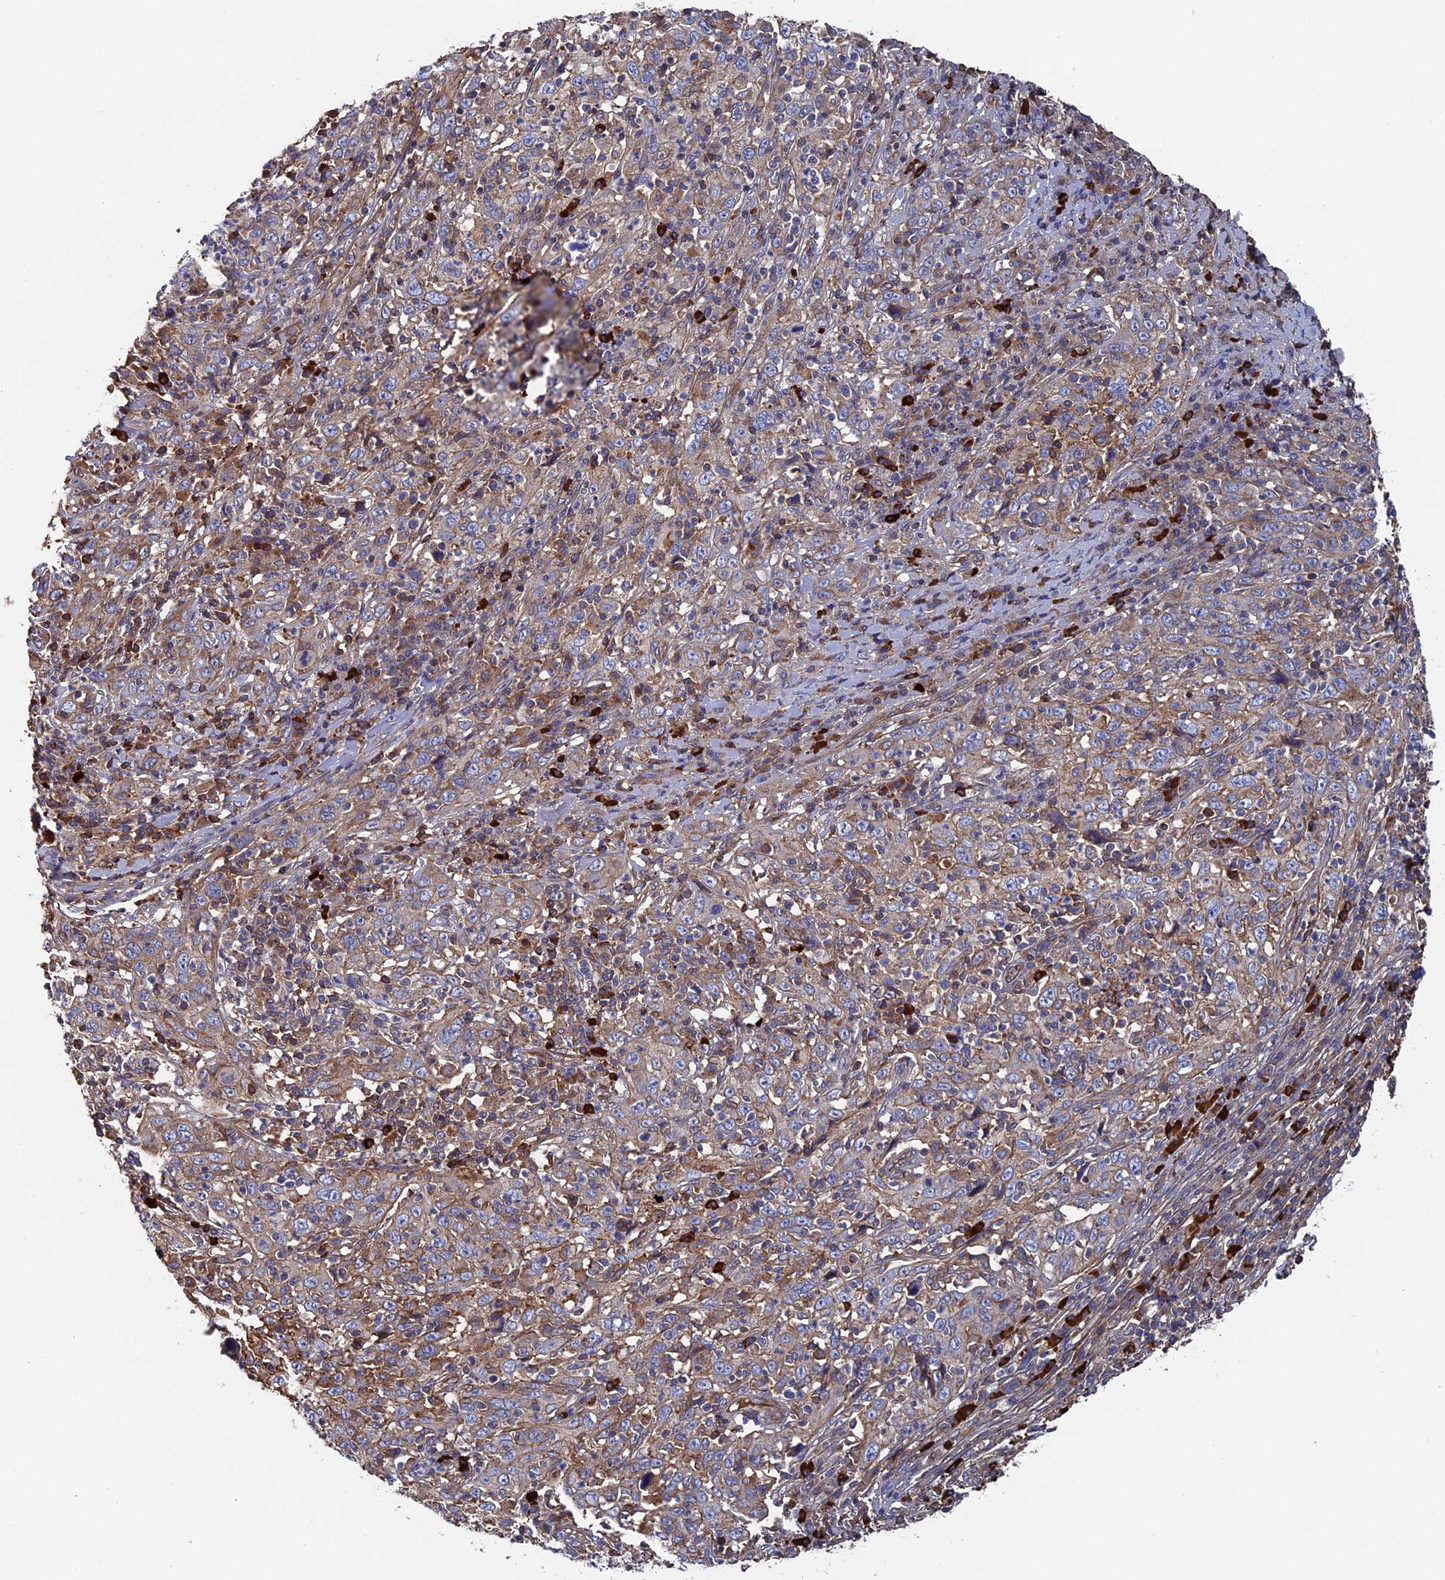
{"staining": {"intensity": "weak", "quantity": ">75%", "location": "cytoplasmic/membranous"}, "tissue": "cervical cancer", "cell_type": "Tumor cells", "image_type": "cancer", "snomed": [{"axis": "morphology", "description": "Squamous cell carcinoma, NOS"}, {"axis": "topography", "description": "Cervix"}], "caption": "The histopathology image demonstrates staining of cervical cancer, revealing weak cytoplasmic/membranous protein positivity (brown color) within tumor cells.", "gene": "RPUSD1", "patient": {"sex": "female", "age": 46}}